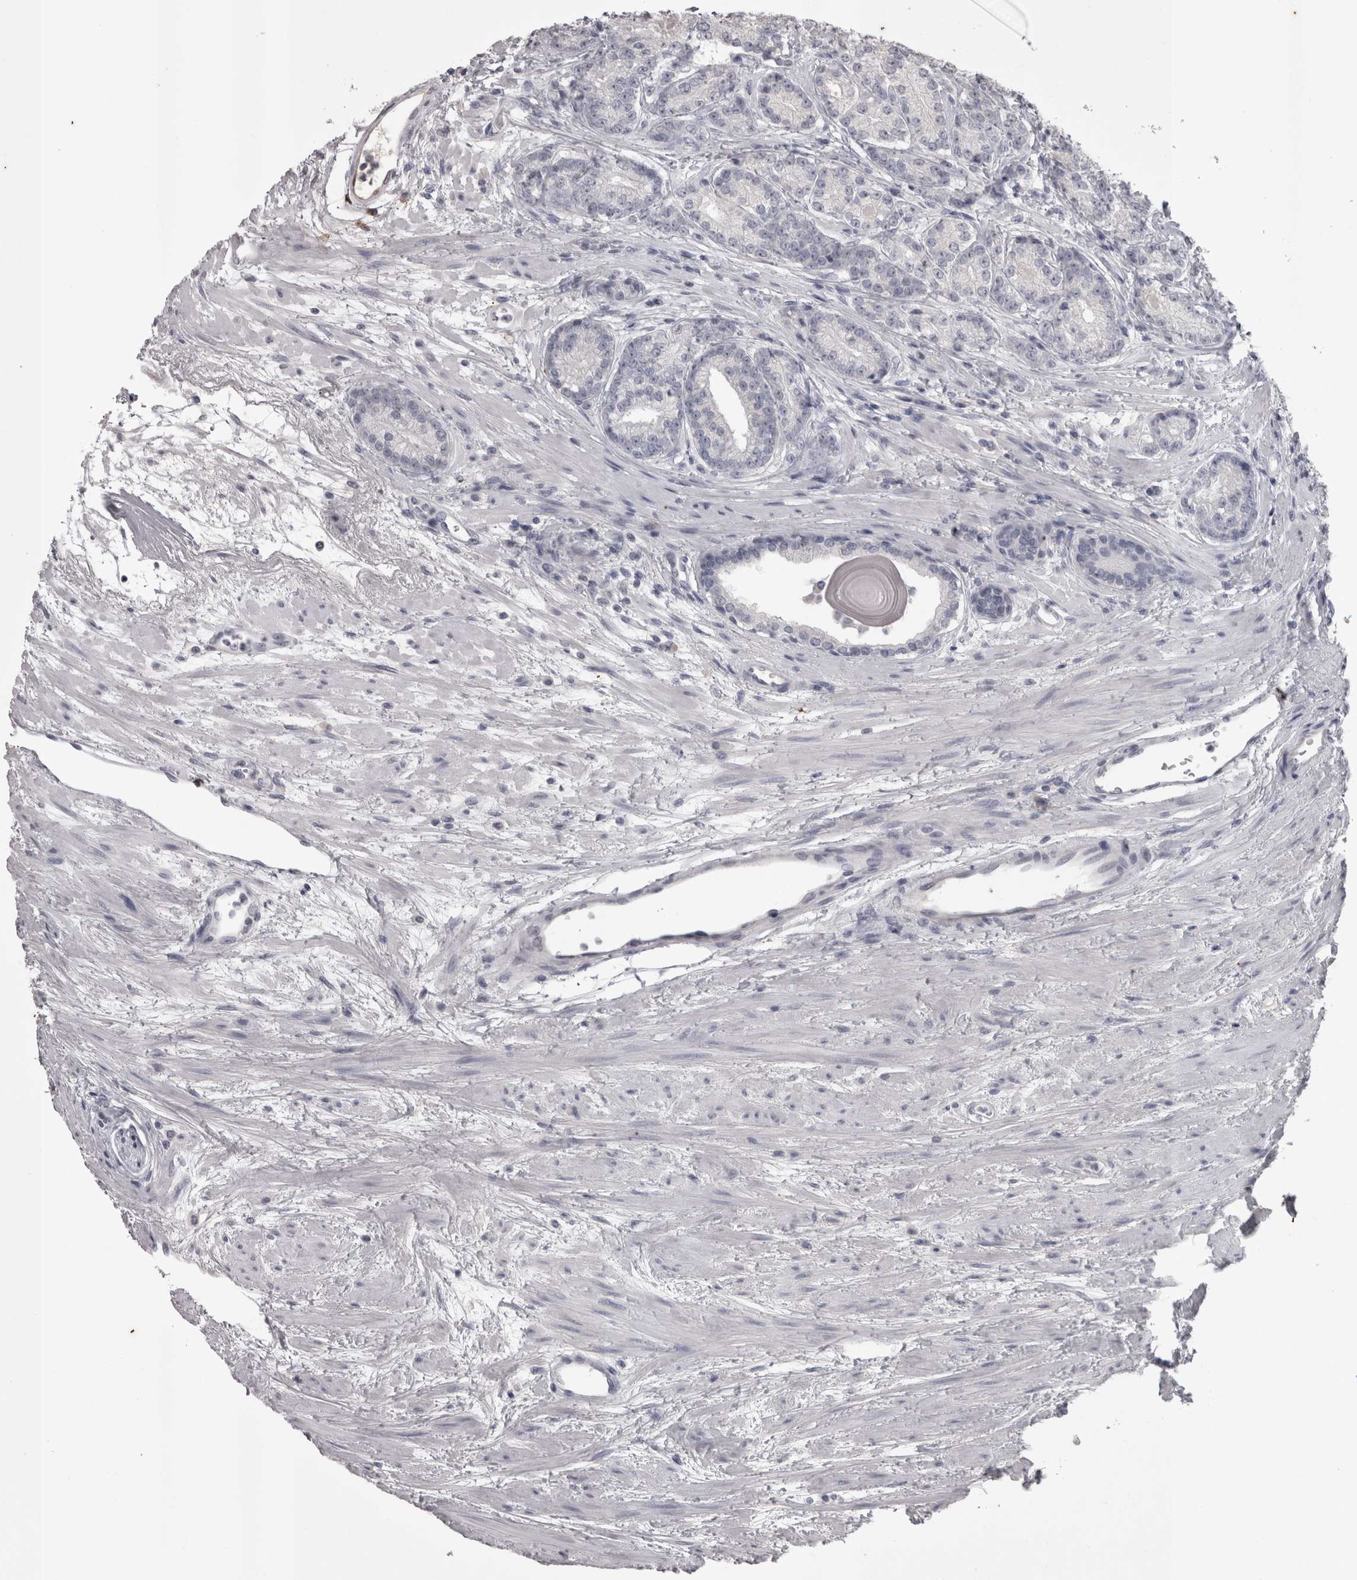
{"staining": {"intensity": "negative", "quantity": "none", "location": "none"}, "tissue": "prostate cancer", "cell_type": "Tumor cells", "image_type": "cancer", "snomed": [{"axis": "morphology", "description": "Adenocarcinoma, High grade"}, {"axis": "topography", "description": "Prostate"}], "caption": "Human prostate cancer stained for a protein using immunohistochemistry (IHC) displays no positivity in tumor cells.", "gene": "LAX1", "patient": {"sex": "male", "age": 61}}